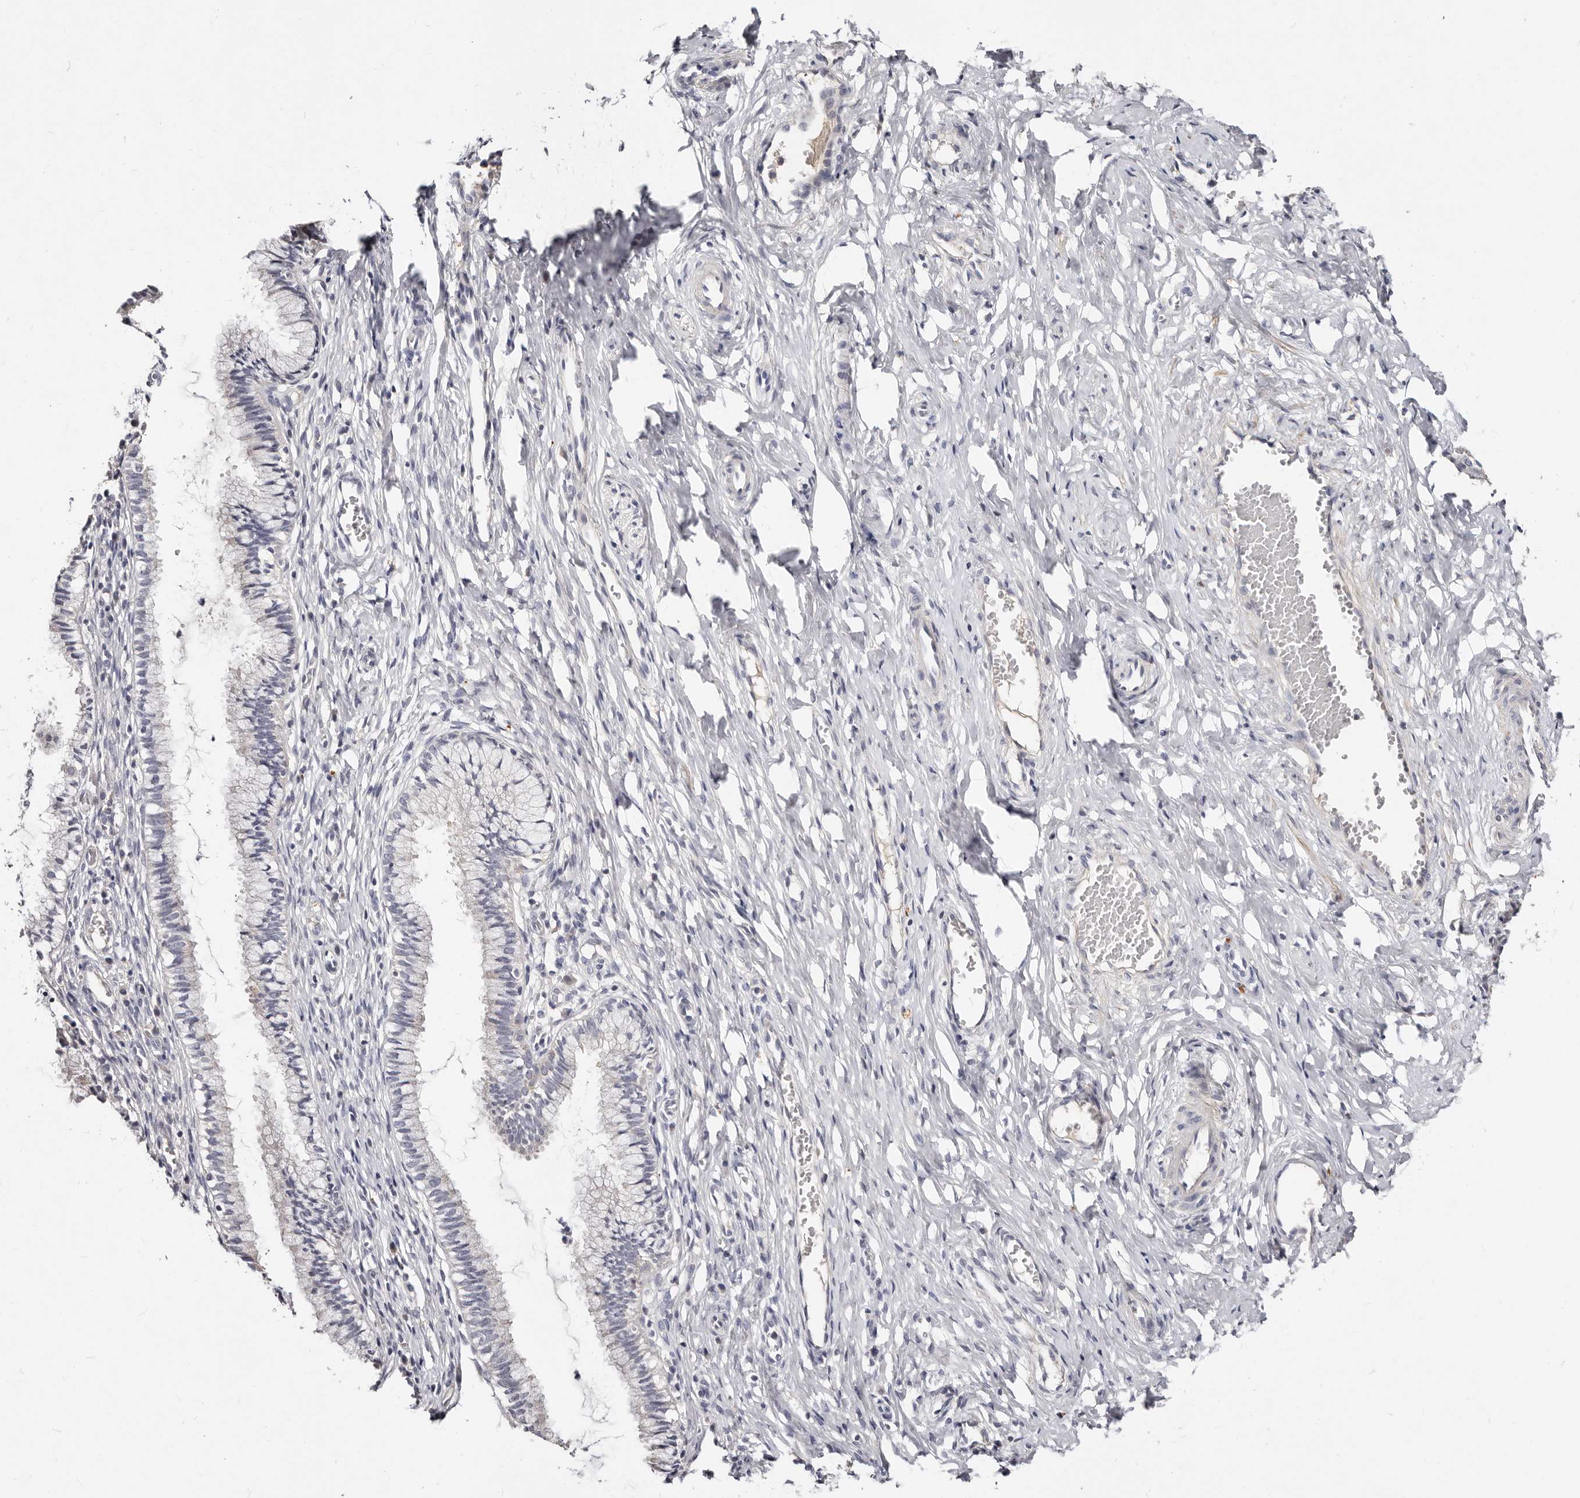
{"staining": {"intensity": "negative", "quantity": "none", "location": "none"}, "tissue": "cervix", "cell_type": "Glandular cells", "image_type": "normal", "snomed": [{"axis": "morphology", "description": "Normal tissue, NOS"}, {"axis": "topography", "description": "Cervix"}], "caption": "Cervix stained for a protein using immunohistochemistry shows no staining glandular cells.", "gene": "MRPS33", "patient": {"sex": "female", "age": 27}}